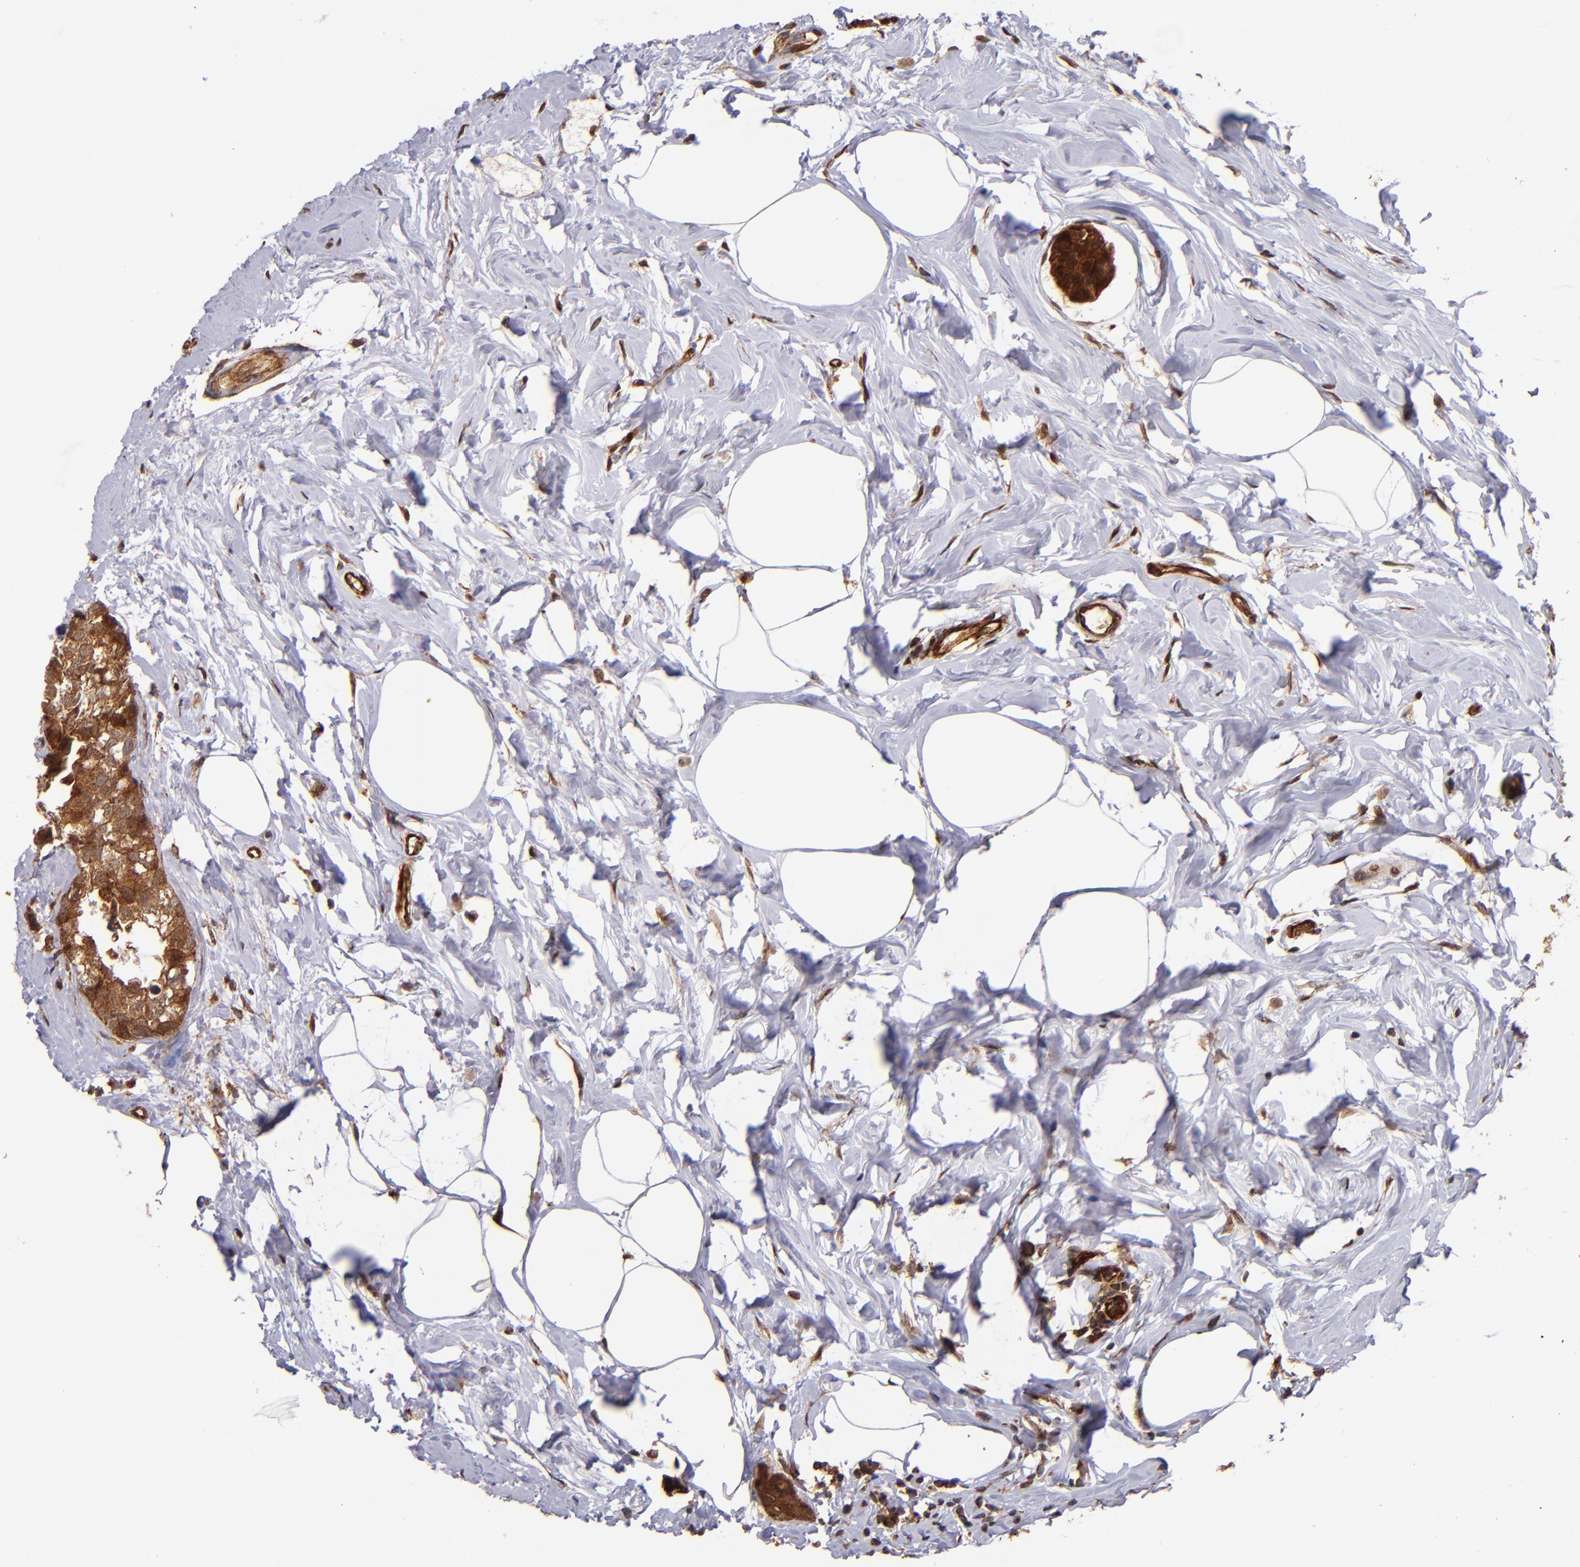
{"staining": {"intensity": "strong", "quantity": ">75%", "location": "cytoplasmic/membranous"}, "tissue": "breast cancer", "cell_type": "Tumor cells", "image_type": "cancer", "snomed": [{"axis": "morphology", "description": "Normal tissue, NOS"}, {"axis": "morphology", "description": "Duct carcinoma"}, {"axis": "topography", "description": "Breast"}], "caption": "Breast cancer (invasive ductal carcinoma) stained for a protein shows strong cytoplasmic/membranous positivity in tumor cells. (DAB (3,3'-diaminobenzidine) = brown stain, brightfield microscopy at high magnification).", "gene": "STX8", "patient": {"sex": "female", "age": 50}}